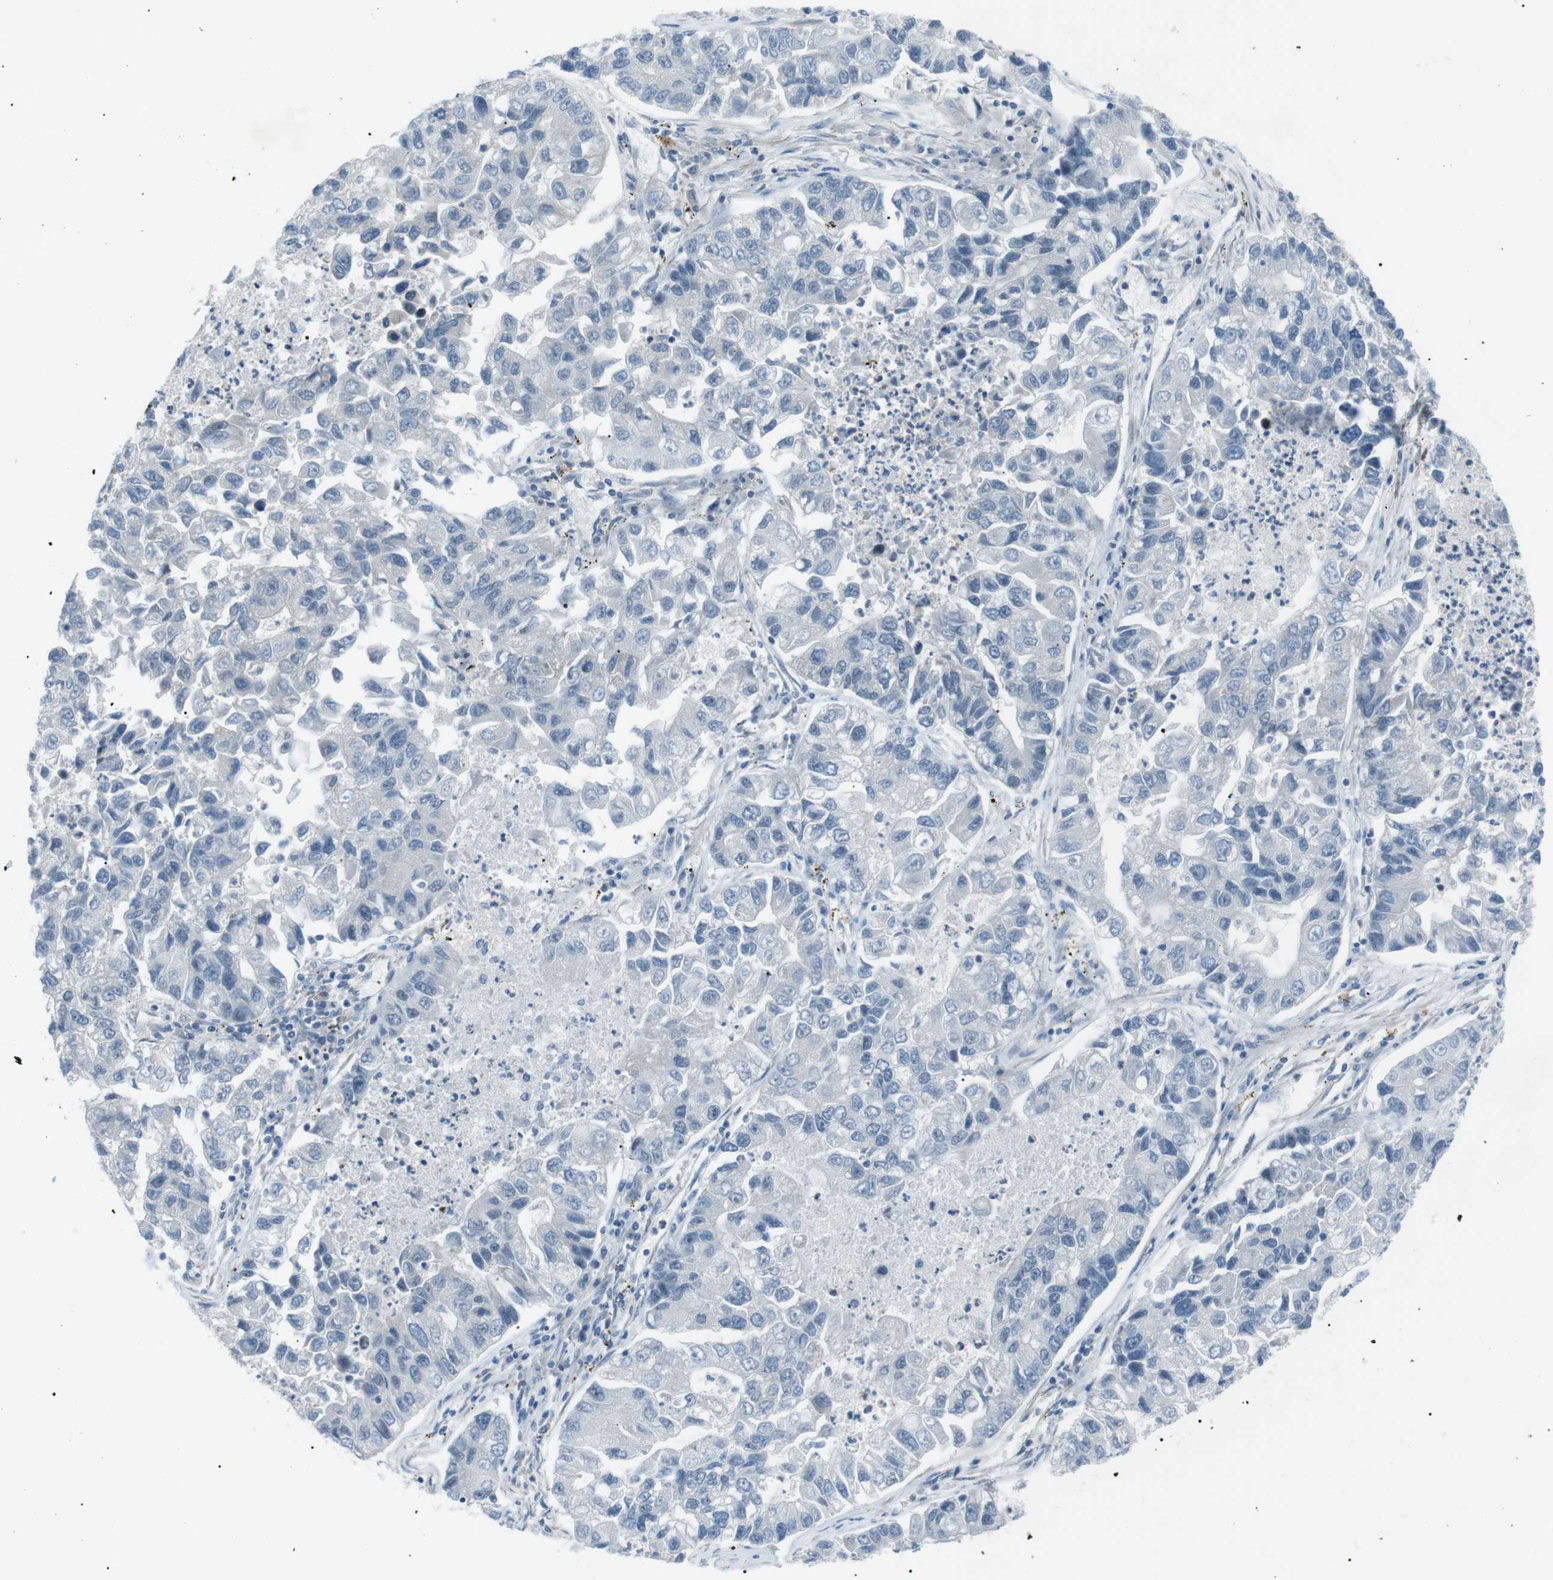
{"staining": {"intensity": "negative", "quantity": "none", "location": "none"}, "tissue": "lung cancer", "cell_type": "Tumor cells", "image_type": "cancer", "snomed": [{"axis": "morphology", "description": "Adenocarcinoma, NOS"}, {"axis": "topography", "description": "Lung"}], "caption": "Tumor cells show no significant expression in lung adenocarcinoma. The staining was performed using DAB (3,3'-diaminobenzidine) to visualize the protein expression in brown, while the nuclei were stained in blue with hematoxylin (Magnification: 20x).", "gene": "ARID5B", "patient": {"sex": "female", "age": 51}}